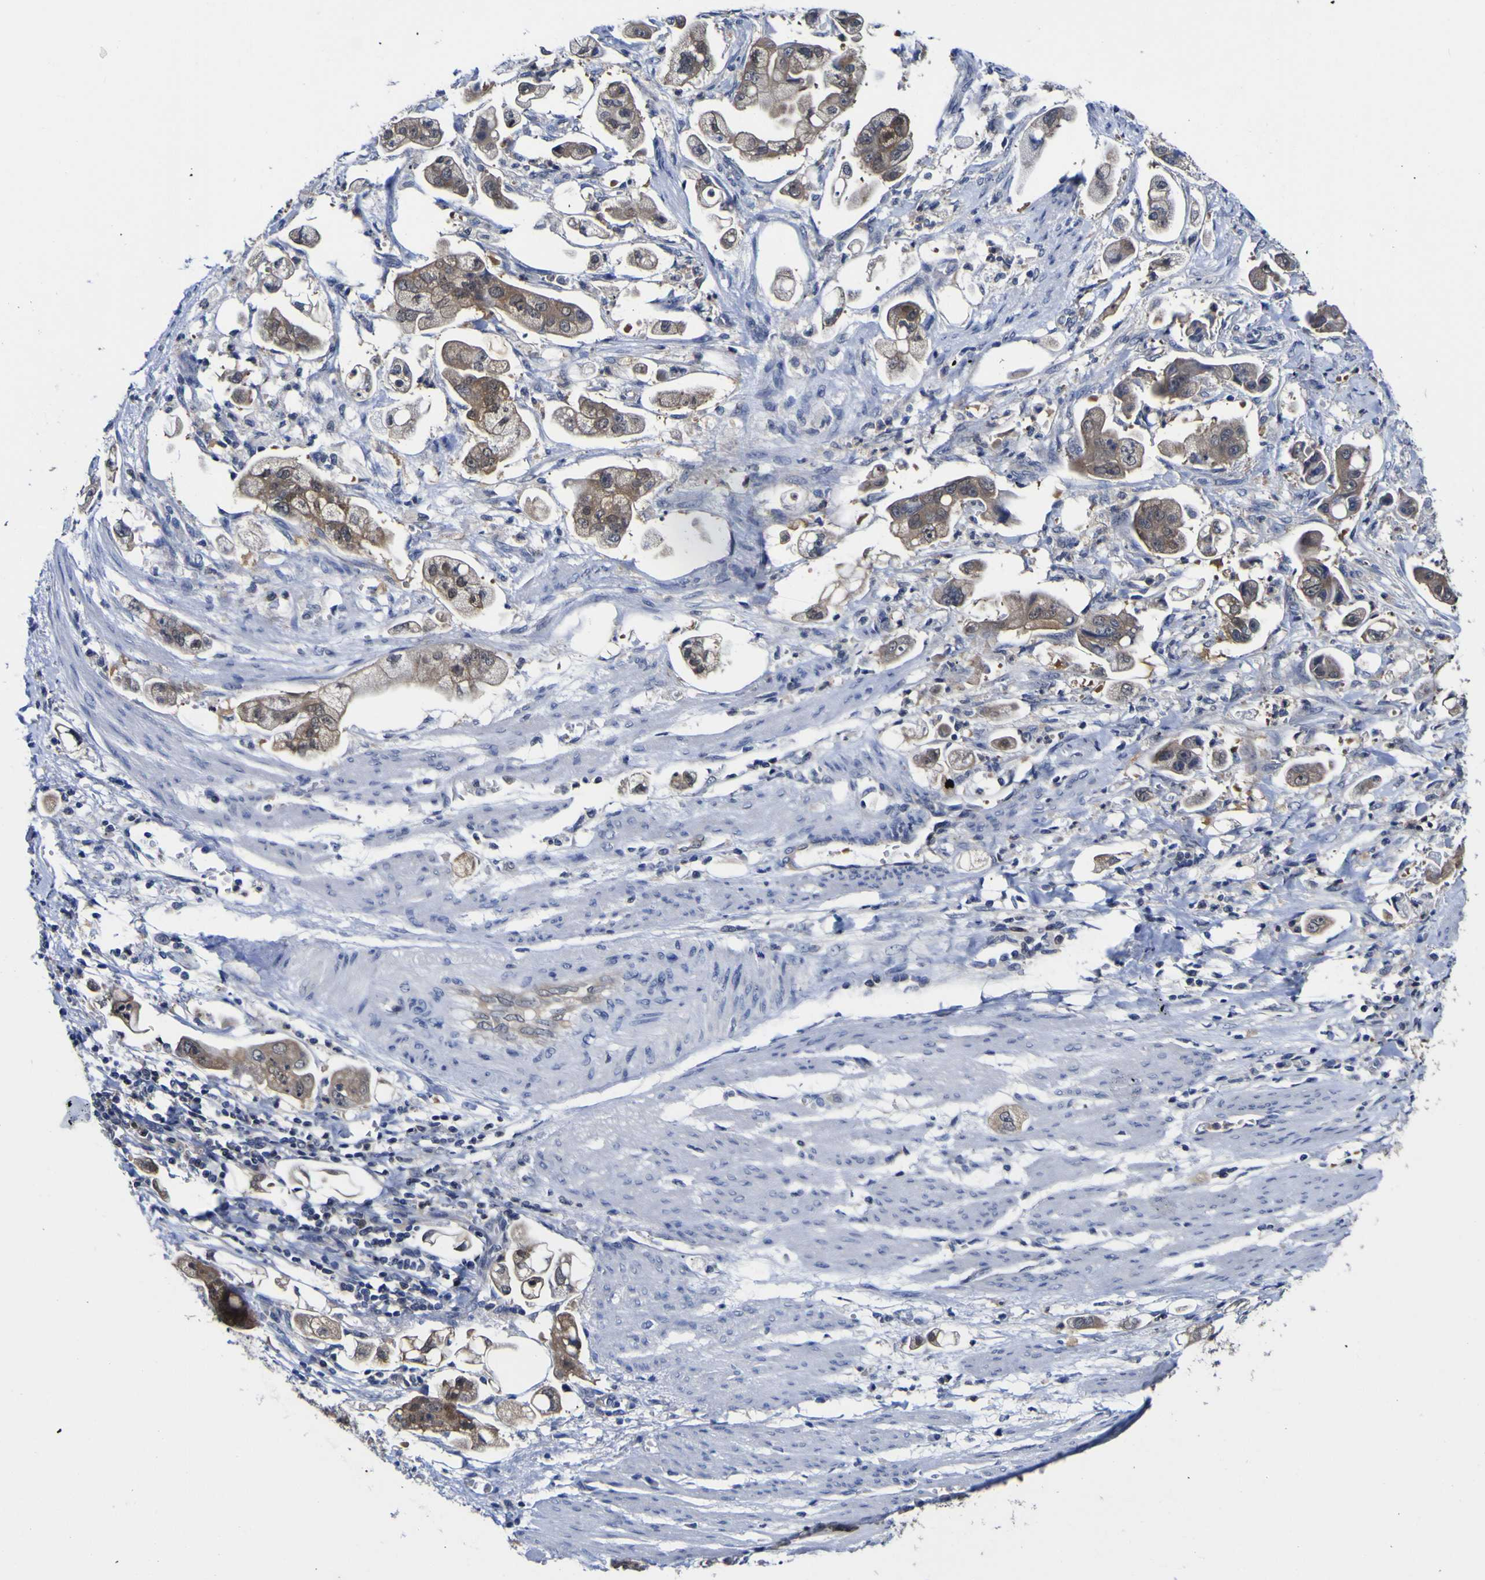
{"staining": {"intensity": "weak", "quantity": ">75%", "location": "cytoplasmic/membranous"}, "tissue": "stomach cancer", "cell_type": "Tumor cells", "image_type": "cancer", "snomed": [{"axis": "morphology", "description": "Adenocarcinoma, NOS"}, {"axis": "topography", "description": "Stomach"}], "caption": "This photomicrograph demonstrates stomach cancer stained with immunohistochemistry to label a protein in brown. The cytoplasmic/membranous of tumor cells show weak positivity for the protein. Nuclei are counter-stained blue.", "gene": "CASP6", "patient": {"sex": "male", "age": 62}}